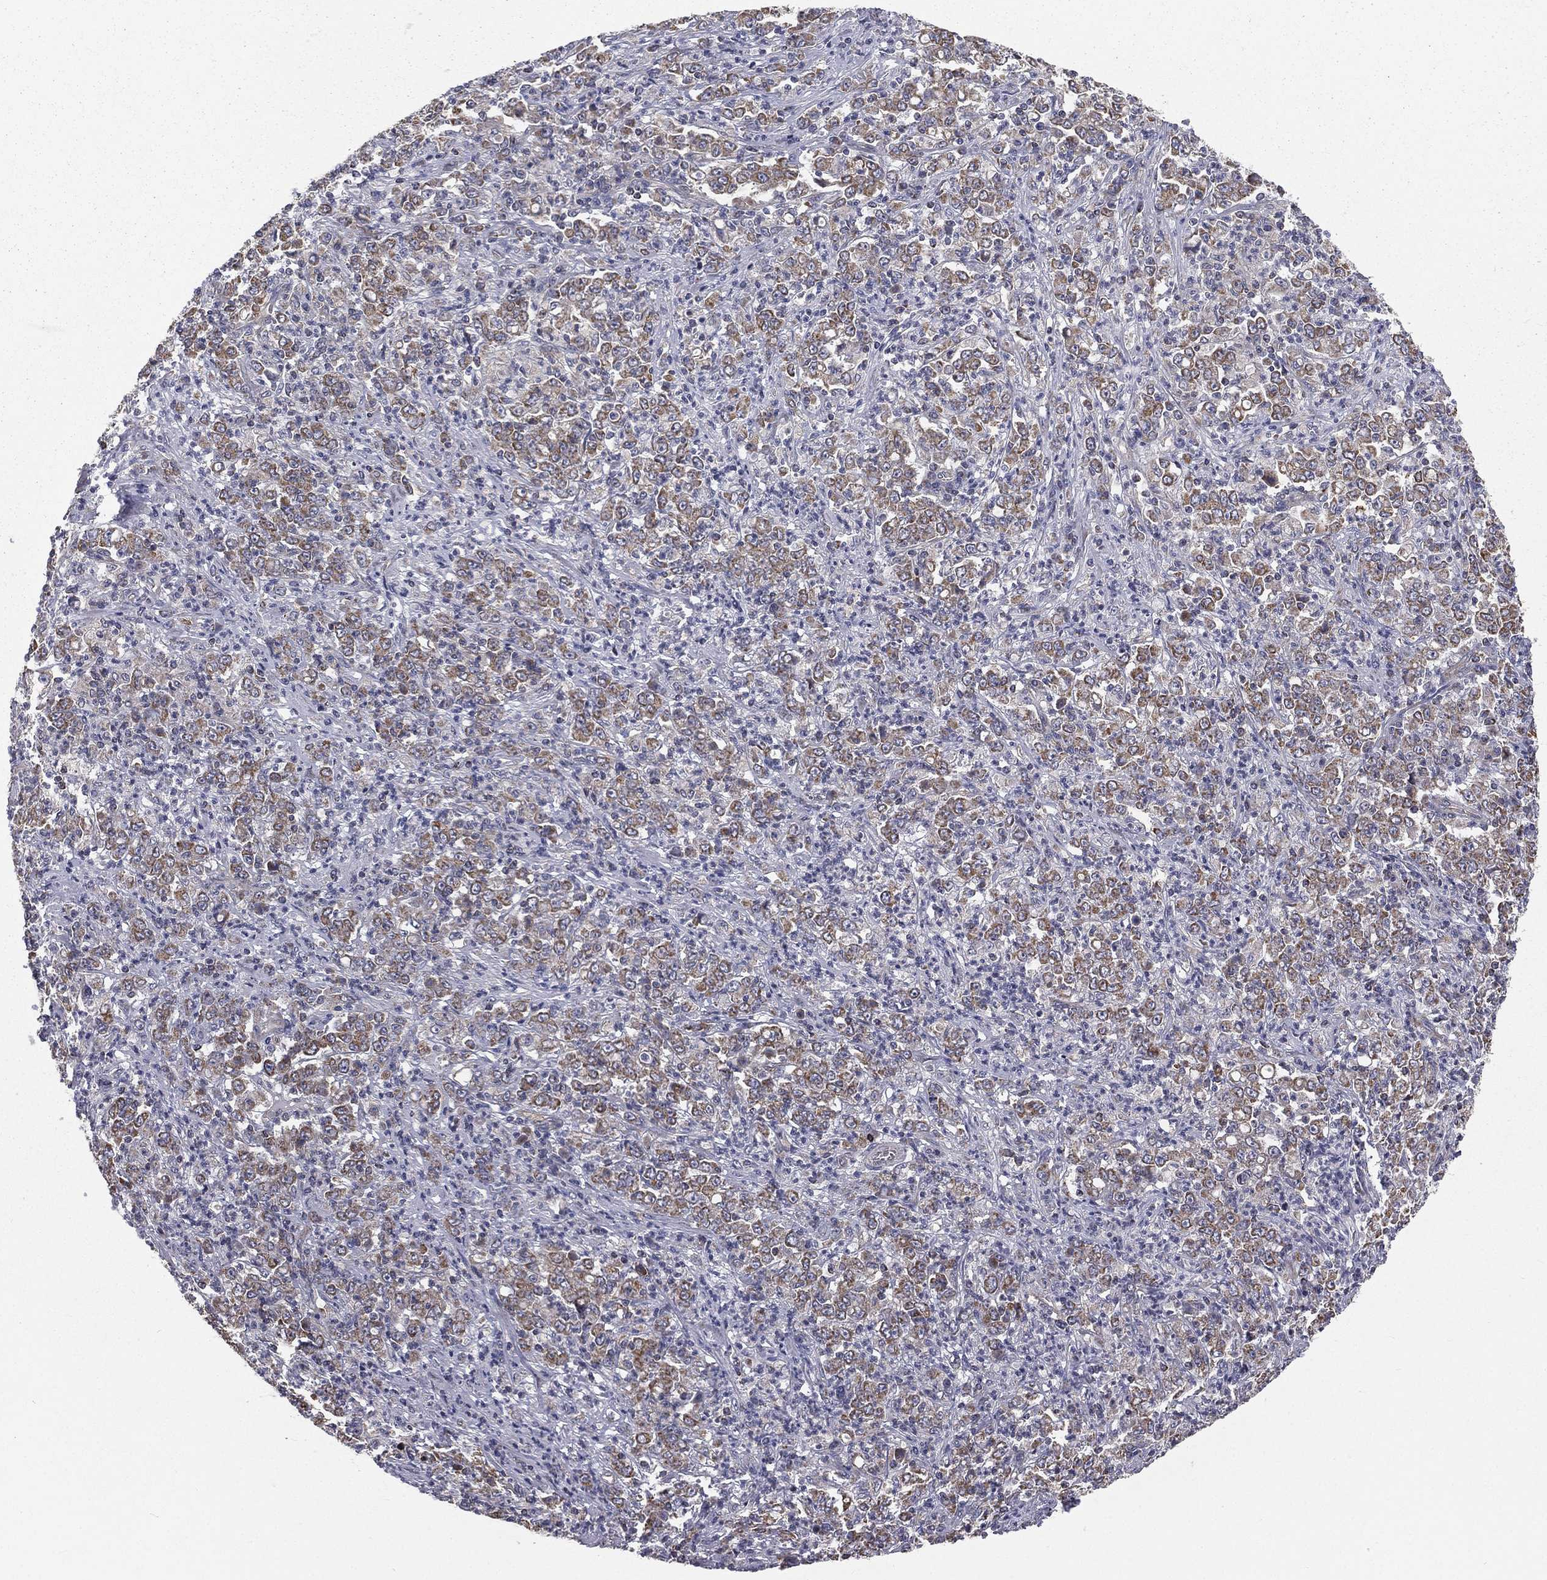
{"staining": {"intensity": "moderate", "quantity": ">75%", "location": "cytoplasmic/membranous"}, "tissue": "stomach cancer", "cell_type": "Tumor cells", "image_type": "cancer", "snomed": [{"axis": "morphology", "description": "Adenocarcinoma, NOS"}, {"axis": "topography", "description": "Stomach, lower"}], "caption": "Human stomach adenocarcinoma stained for a protein (brown) displays moderate cytoplasmic/membranous positive positivity in about >75% of tumor cells.", "gene": "HADH", "patient": {"sex": "female", "age": 71}}